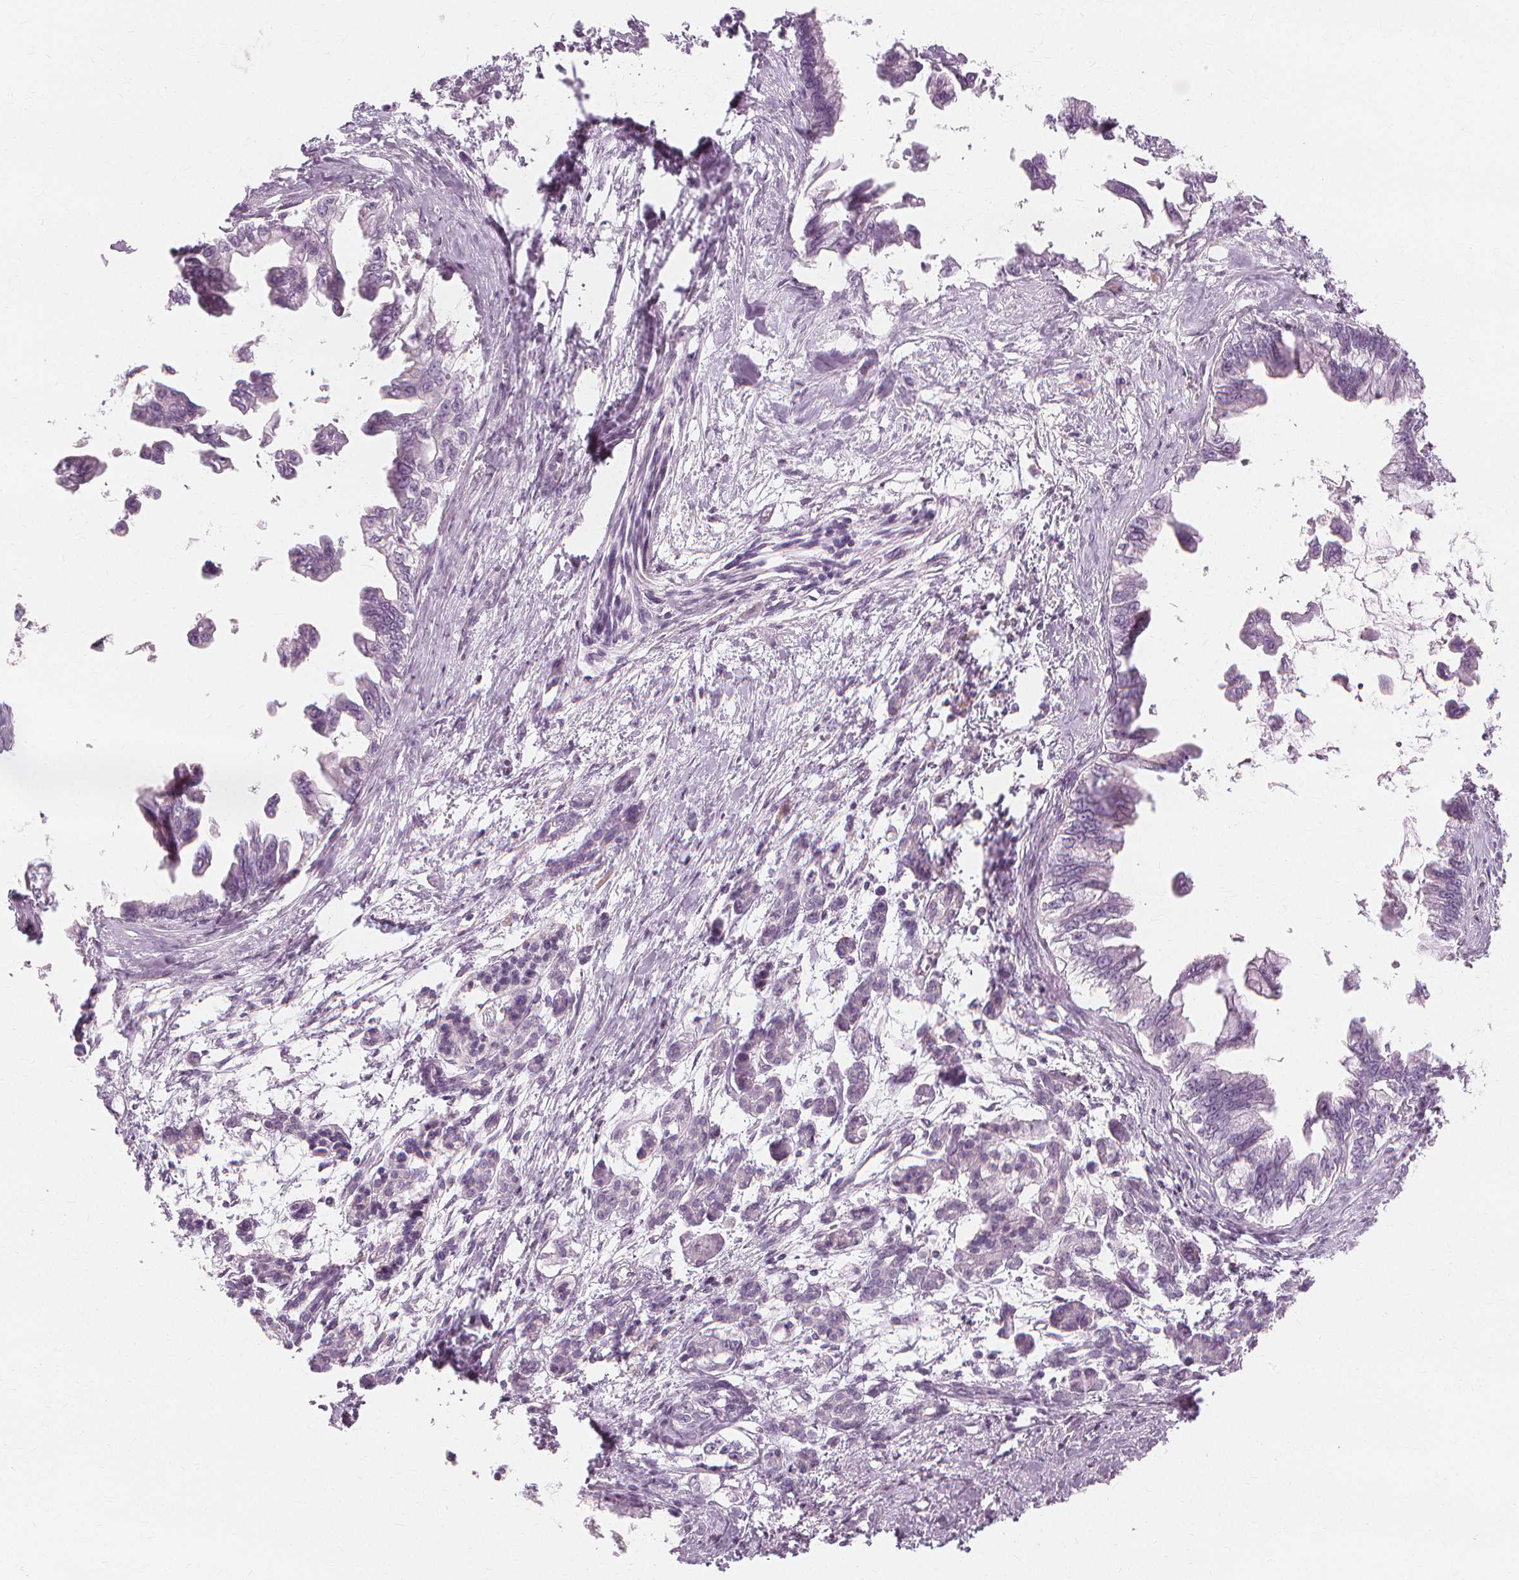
{"staining": {"intensity": "negative", "quantity": "none", "location": "none"}, "tissue": "pancreatic cancer", "cell_type": "Tumor cells", "image_type": "cancer", "snomed": [{"axis": "morphology", "description": "Adenocarcinoma, NOS"}, {"axis": "topography", "description": "Pancreas"}], "caption": "This is a histopathology image of immunohistochemistry (IHC) staining of adenocarcinoma (pancreatic), which shows no expression in tumor cells.", "gene": "MUC12", "patient": {"sex": "male", "age": 61}}